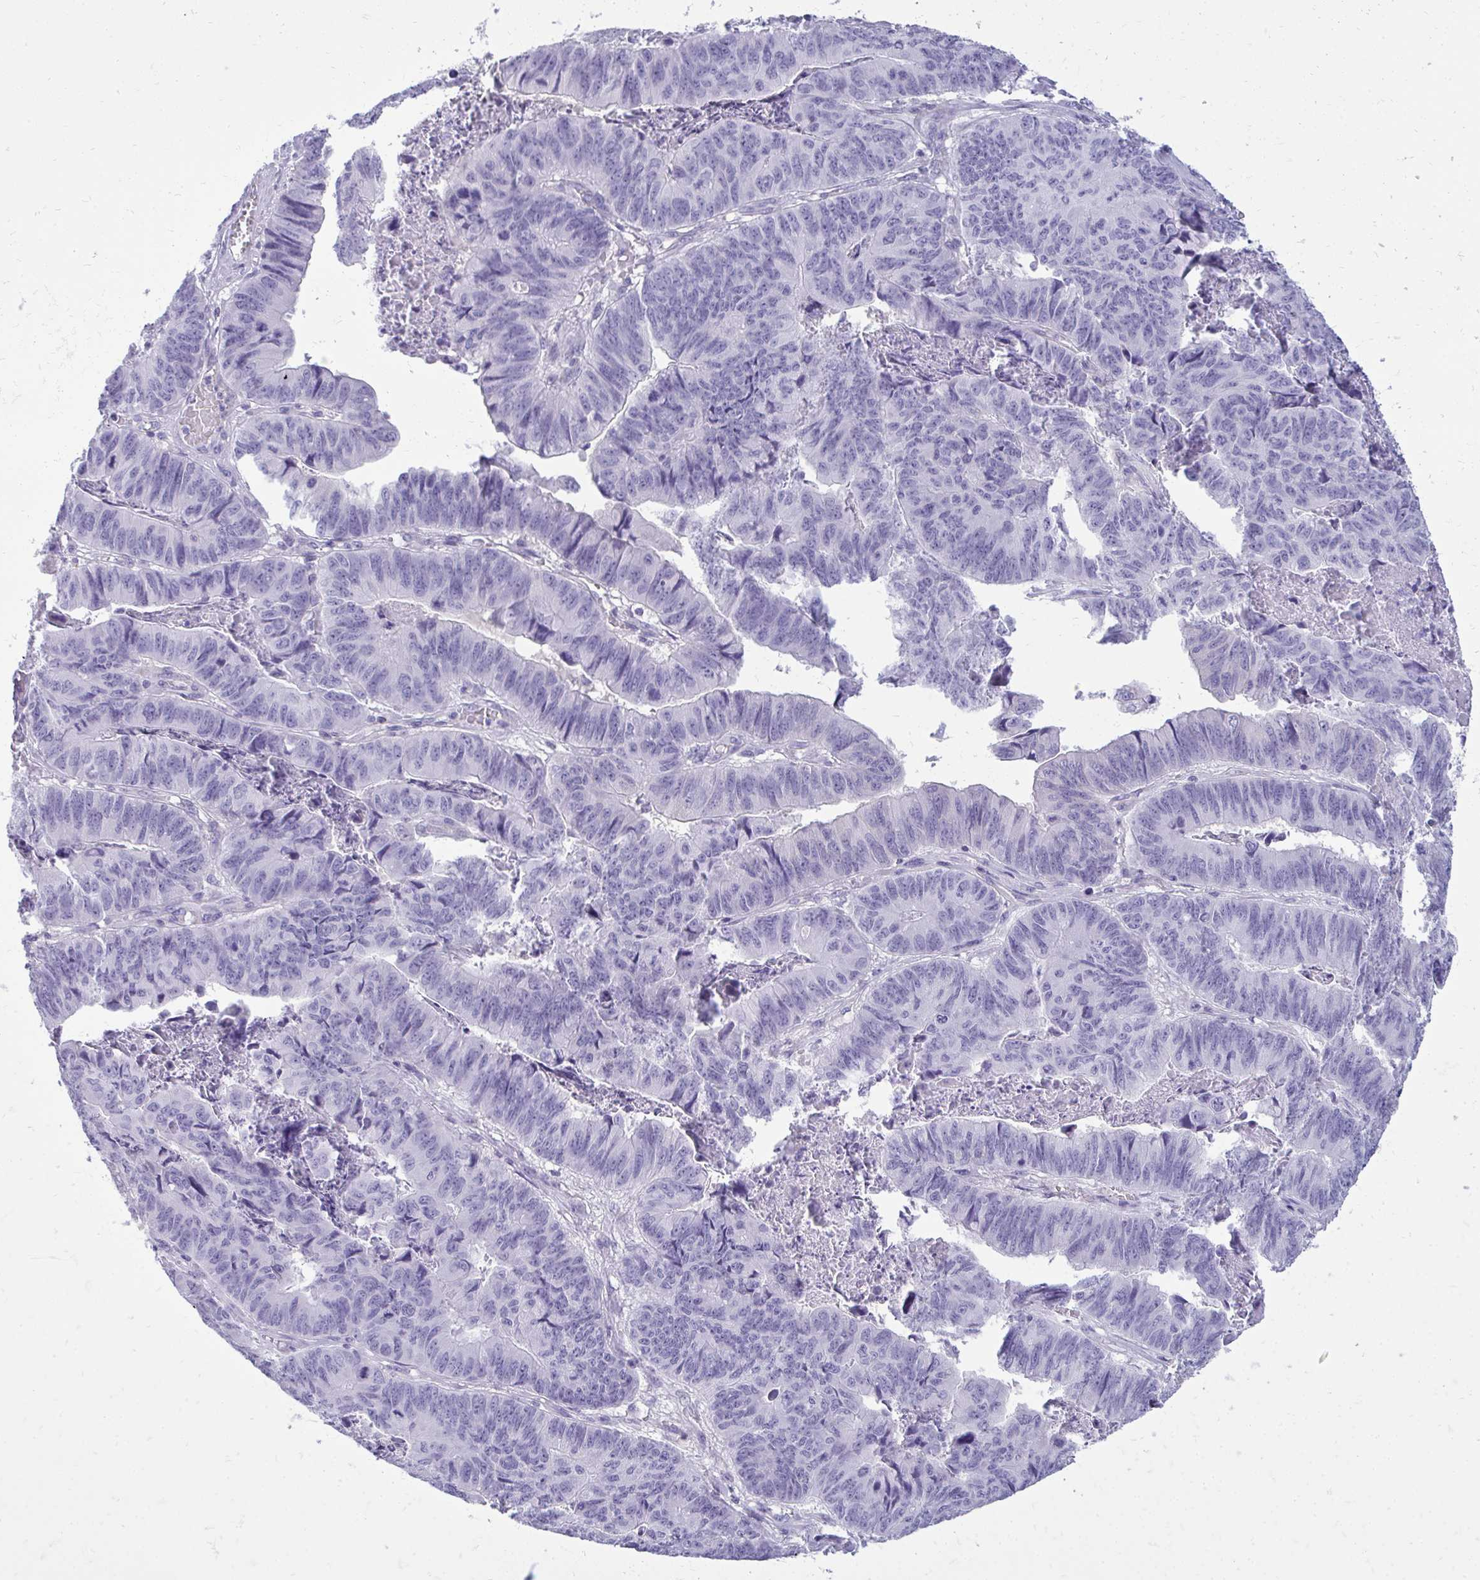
{"staining": {"intensity": "negative", "quantity": "none", "location": "none"}, "tissue": "stomach cancer", "cell_type": "Tumor cells", "image_type": "cancer", "snomed": [{"axis": "morphology", "description": "Adenocarcinoma, NOS"}, {"axis": "topography", "description": "Stomach, lower"}], "caption": "High magnification brightfield microscopy of stomach cancer stained with DAB (3,3'-diaminobenzidine) (brown) and counterstained with hematoxylin (blue): tumor cells show no significant positivity. The staining was performed using DAB to visualize the protein expression in brown, while the nuclei were stained in blue with hematoxylin (Magnification: 20x).", "gene": "FABP3", "patient": {"sex": "male", "age": 77}}